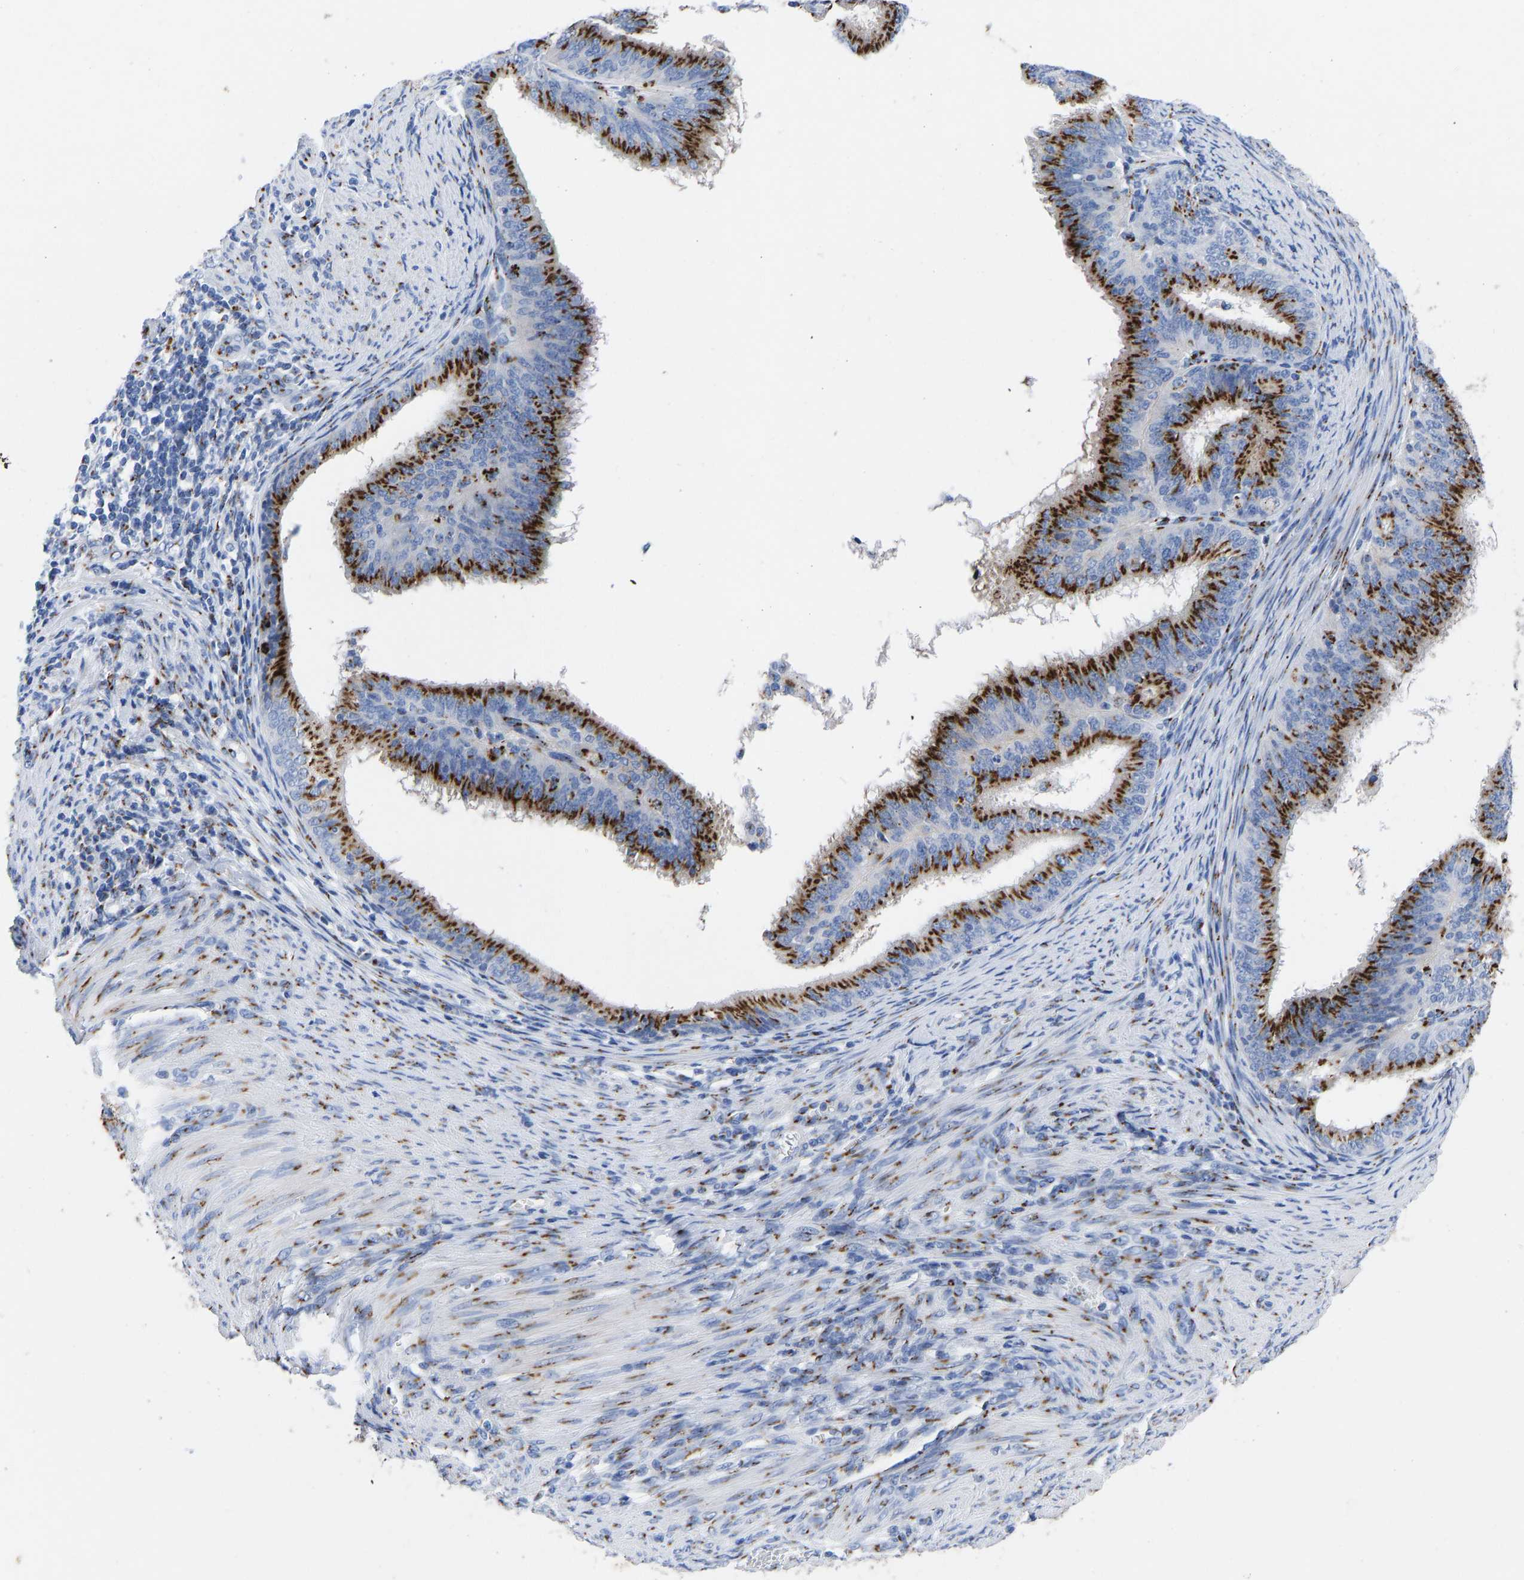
{"staining": {"intensity": "strong", "quantity": ">75%", "location": "cytoplasmic/membranous"}, "tissue": "endometrial cancer", "cell_type": "Tumor cells", "image_type": "cancer", "snomed": [{"axis": "morphology", "description": "Adenocarcinoma, NOS"}, {"axis": "topography", "description": "Endometrium"}], "caption": "A high-resolution histopathology image shows IHC staining of endometrial adenocarcinoma, which demonstrates strong cytoplasmic/membranous staining in approximately >75% of tumor cells.", "gene": "TMEM87A", "patient": {"sex": "female", "age": 70}}